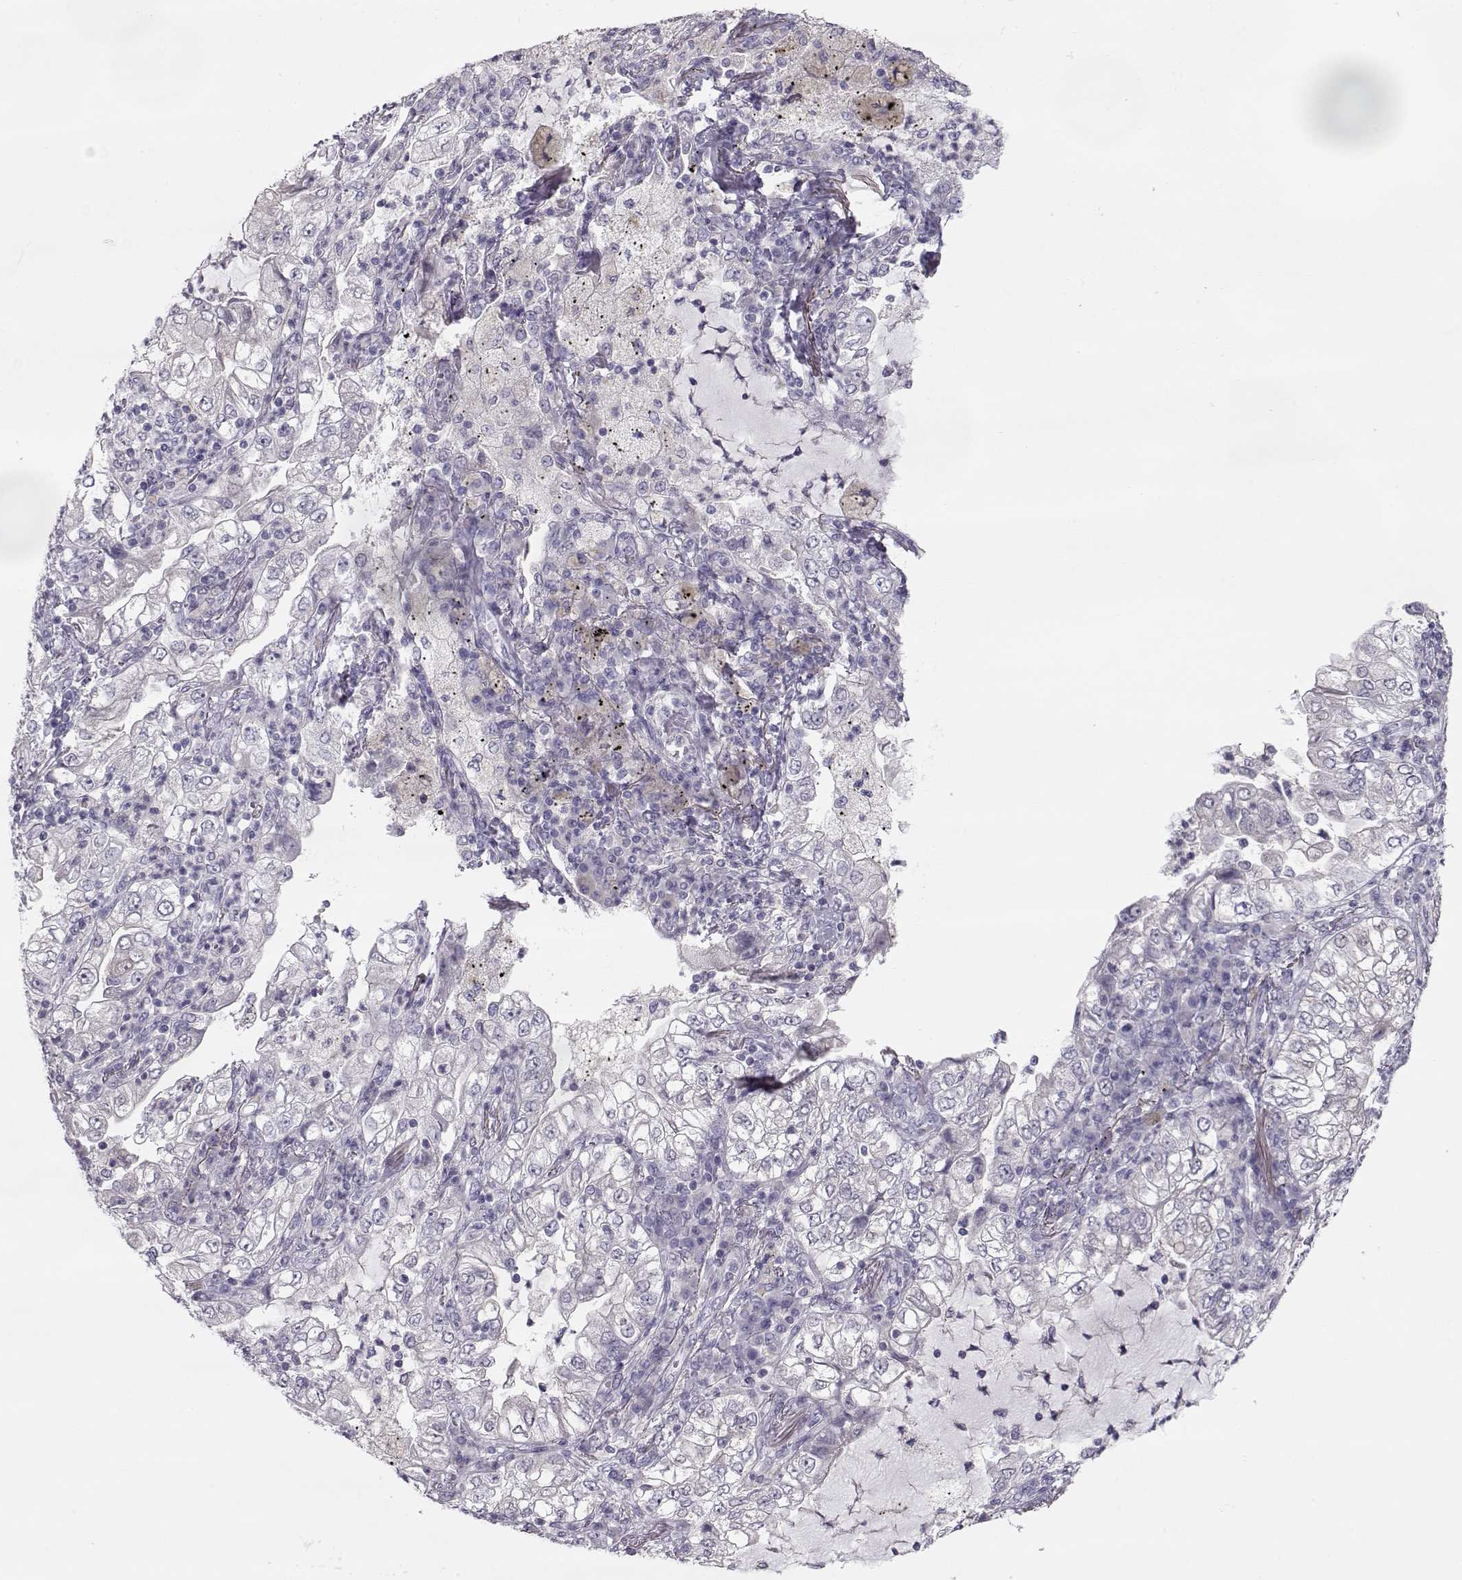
{"staining": {"intensity": "negative", "quantity": "none", "location": "none"}, "tissue": "lung cancer", "cell_type": "Tumor cells", "image_type": "cancer", "snomed": [{"axis": "morphology", "description": "Adenocarcinoma, NOS"}, {"axis": "topography", "description": "Lung"}], "caption": "Tumor cells are negative for protein expression in human adenocarcinoma (lung).", "gene": "GRK1", "patient": {"sex": "female", "age": 73}}